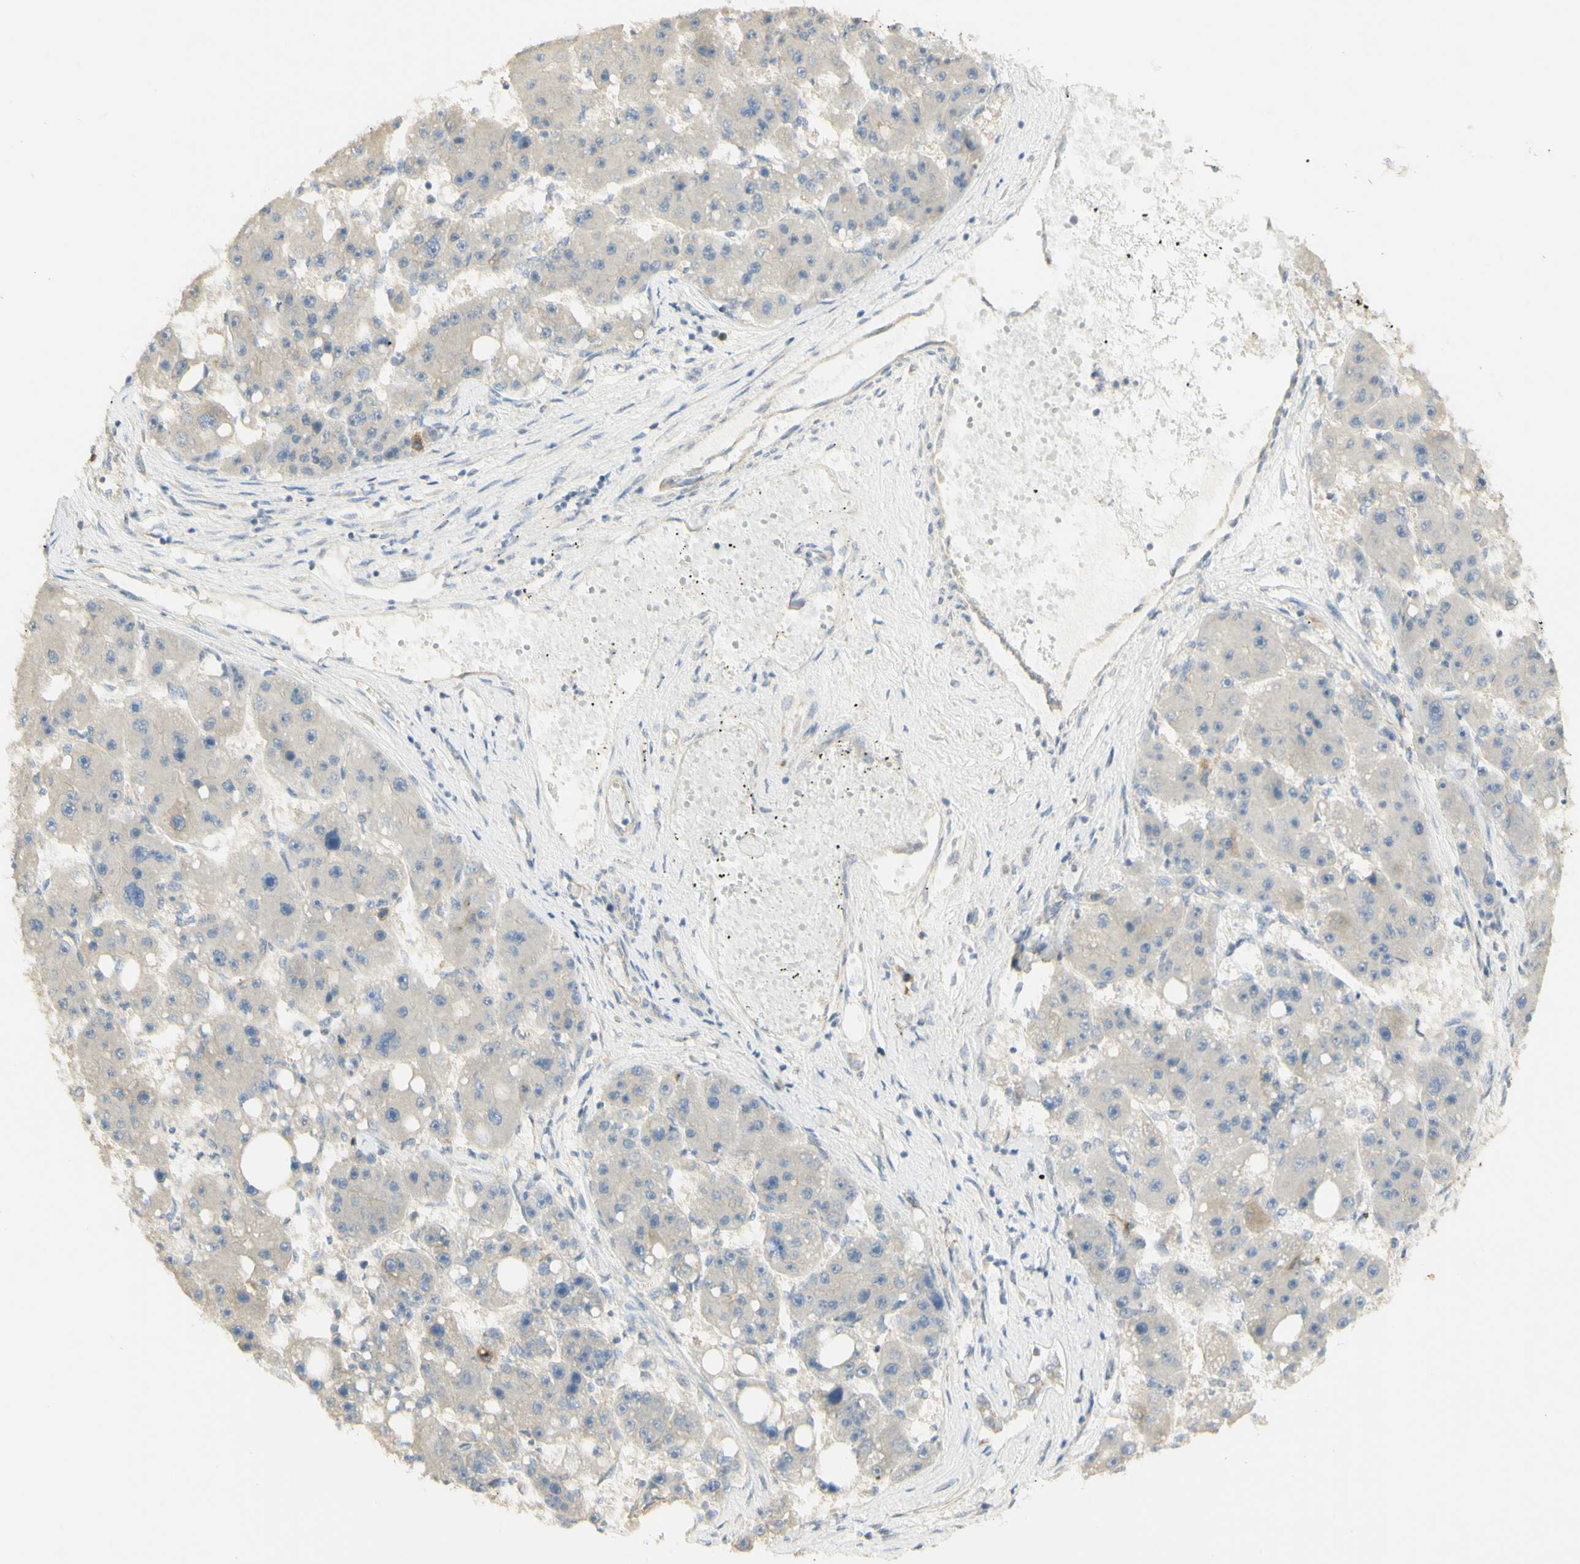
{"staining": {"intensity": "weak", "quantity": ">75%", "location": "cytoplasmic/membranous"}, "tissue": "liver cancer", "cell_type": "Tumor cells", "image_type": "cancer", "snomed": [{"axis": "morphology", "description": "Carcinoma, Hepatocellular, NOS"}, {"axis": "topography", "description": "Liver"}], "caption": "DAB immunohistochemical staining of liver cancer (hepatocellular carcinoma) exhibits weak cytoplasmic/membranous protein staining in approximately >75% of tumor cells. The staining is performed using DAB brown chromogen to label protein expression. The nuclei are counter-stained blue using hematoxylin.", "gene": "KIF11", "patient": {"sex": "female", "age": 61}}